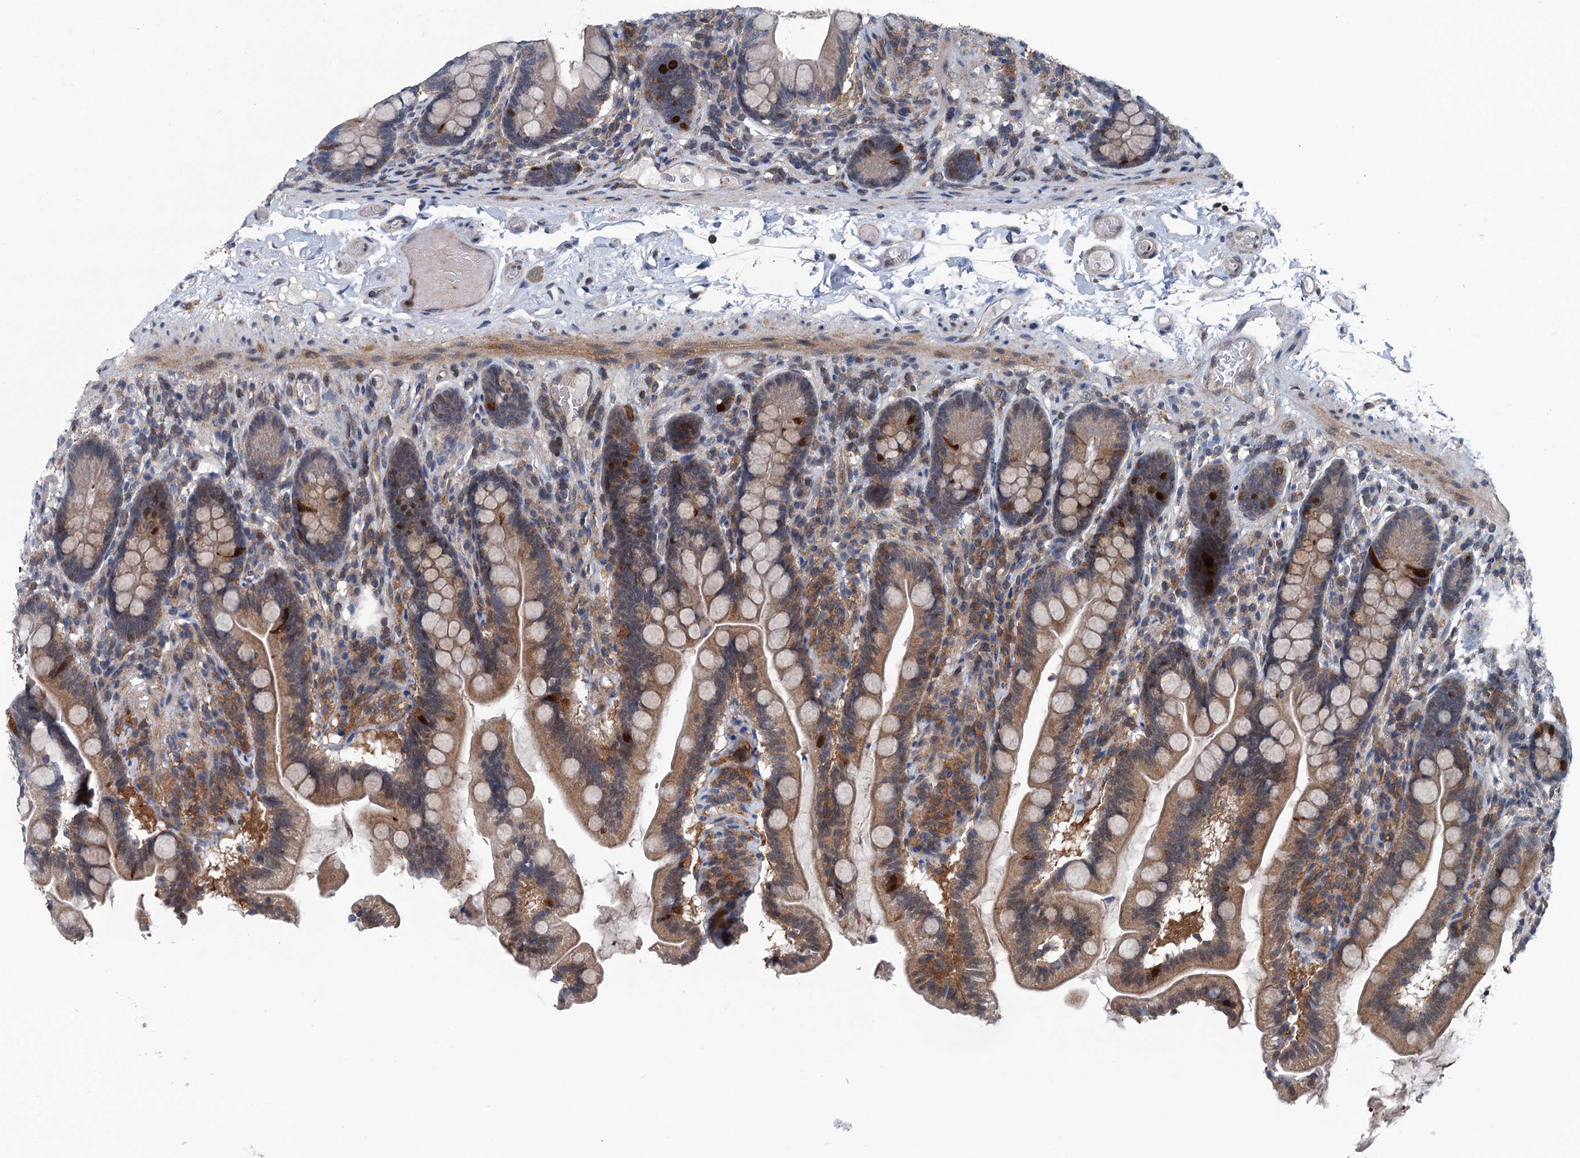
{"staining": {"intensity": "strong", "quantity": "25%-75%", "location": "cytoplasmic/membranous,nuclear"}, "tissue": "small intestine", "cell_type": "Glandular cells", "image_type": "normal", "snomed": [{"axis": "morphology", "description": "Normal tissue, NOS"}, {"axis": "topography", "description": "Small intestine"}], "caption": "Glandular cells exhibit high levels of strong cytoplasmic/membranous,nuclear expression in approximately 25%-75% of cells in benign small intestine.", "gene": "GCLM", "patient": {"sex": "female", "age": 64}}